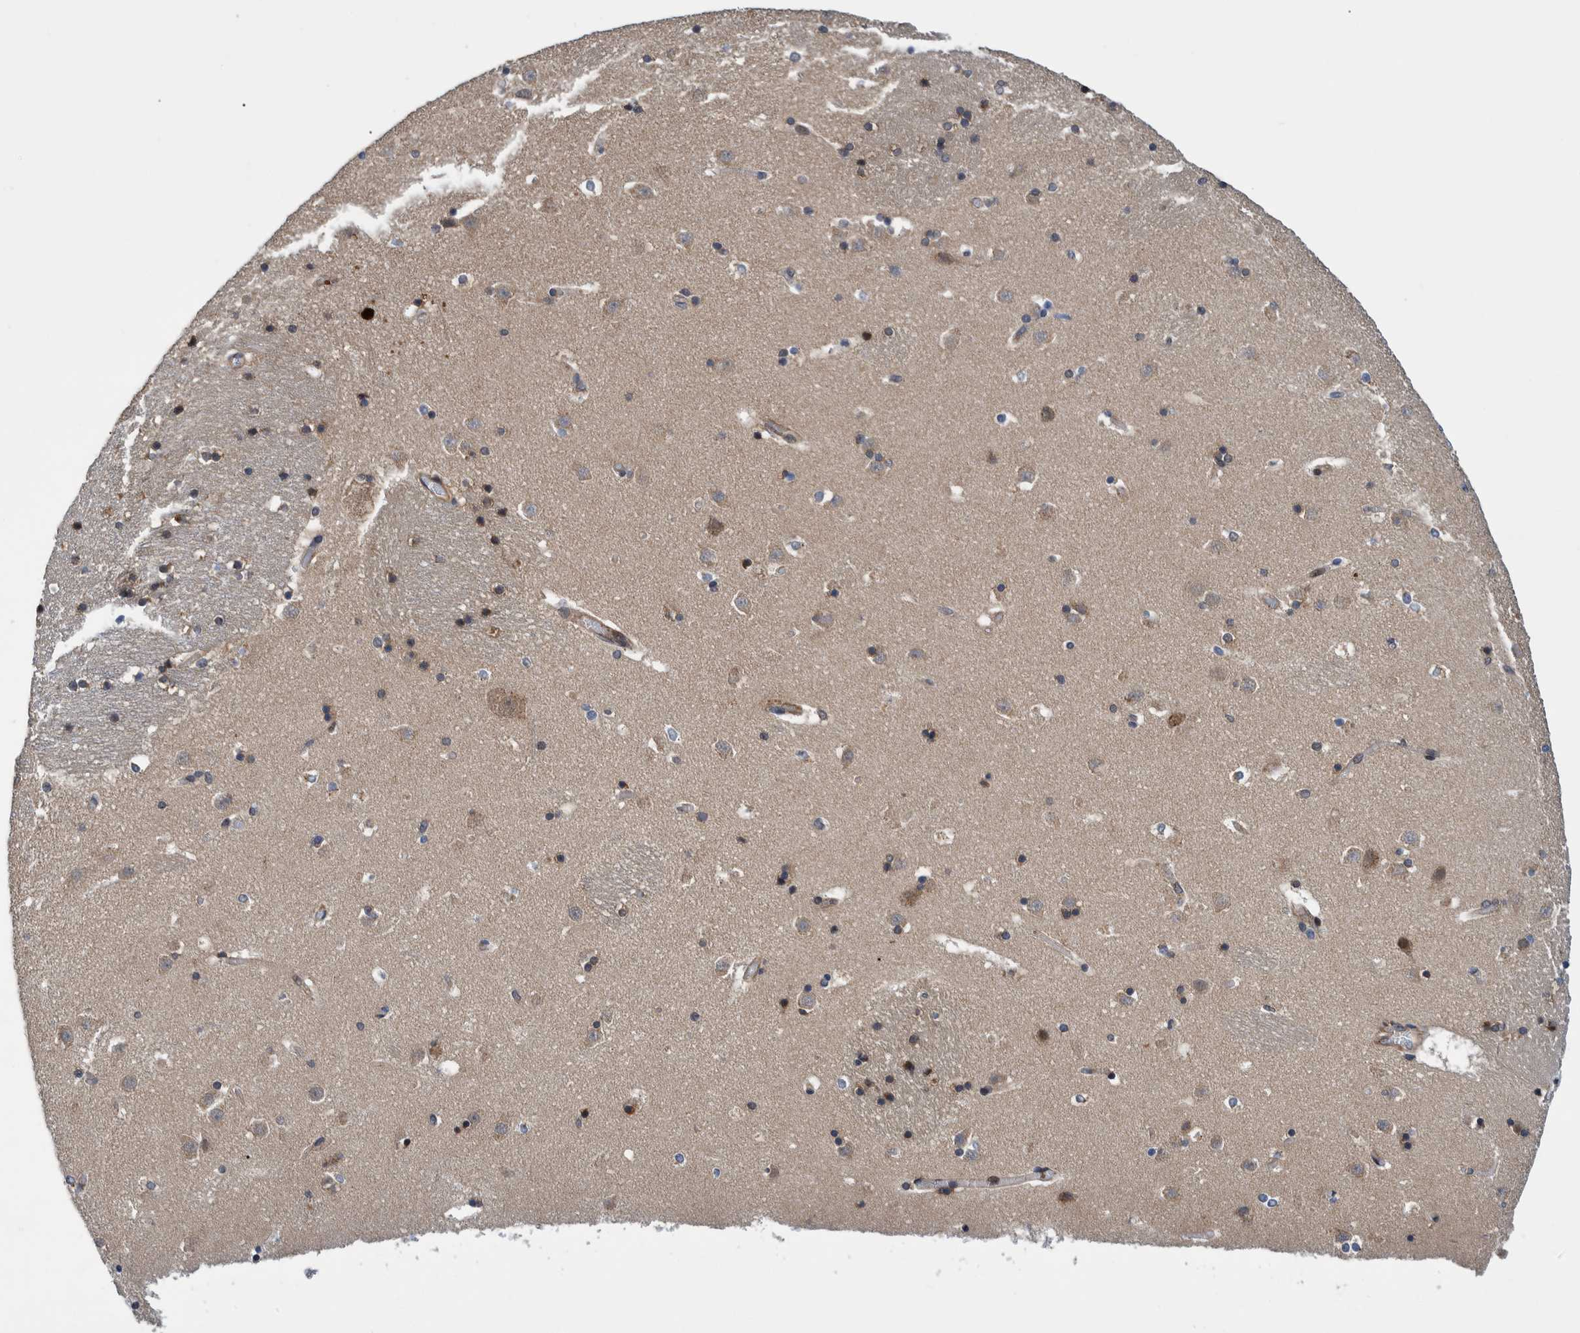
{"staining": {"intensity": "moderate", "quantity": "25%-75%", "location": "cytoplasmic/membranous"}, "tissue": "caudate", "cell_type": "Glial cells", "image_type": "normal", "snomed": [{"axis": "morphology", "description": "Normal tissue, NOS"}, {"axis": "topography", "description": "Lateral ventricle wall"}], "caption": "A brown stain shows moderate cytoplasmic/membranous positivity of a protein in glial cells of unremarkable human caudate. The staining is performed using DAB brown chromogen to label protein expression. The nuclei are counter-stained blue using hematoxylin.", "gene": "GRPEL2", "patient": {"sex": "male", "age": 45}}